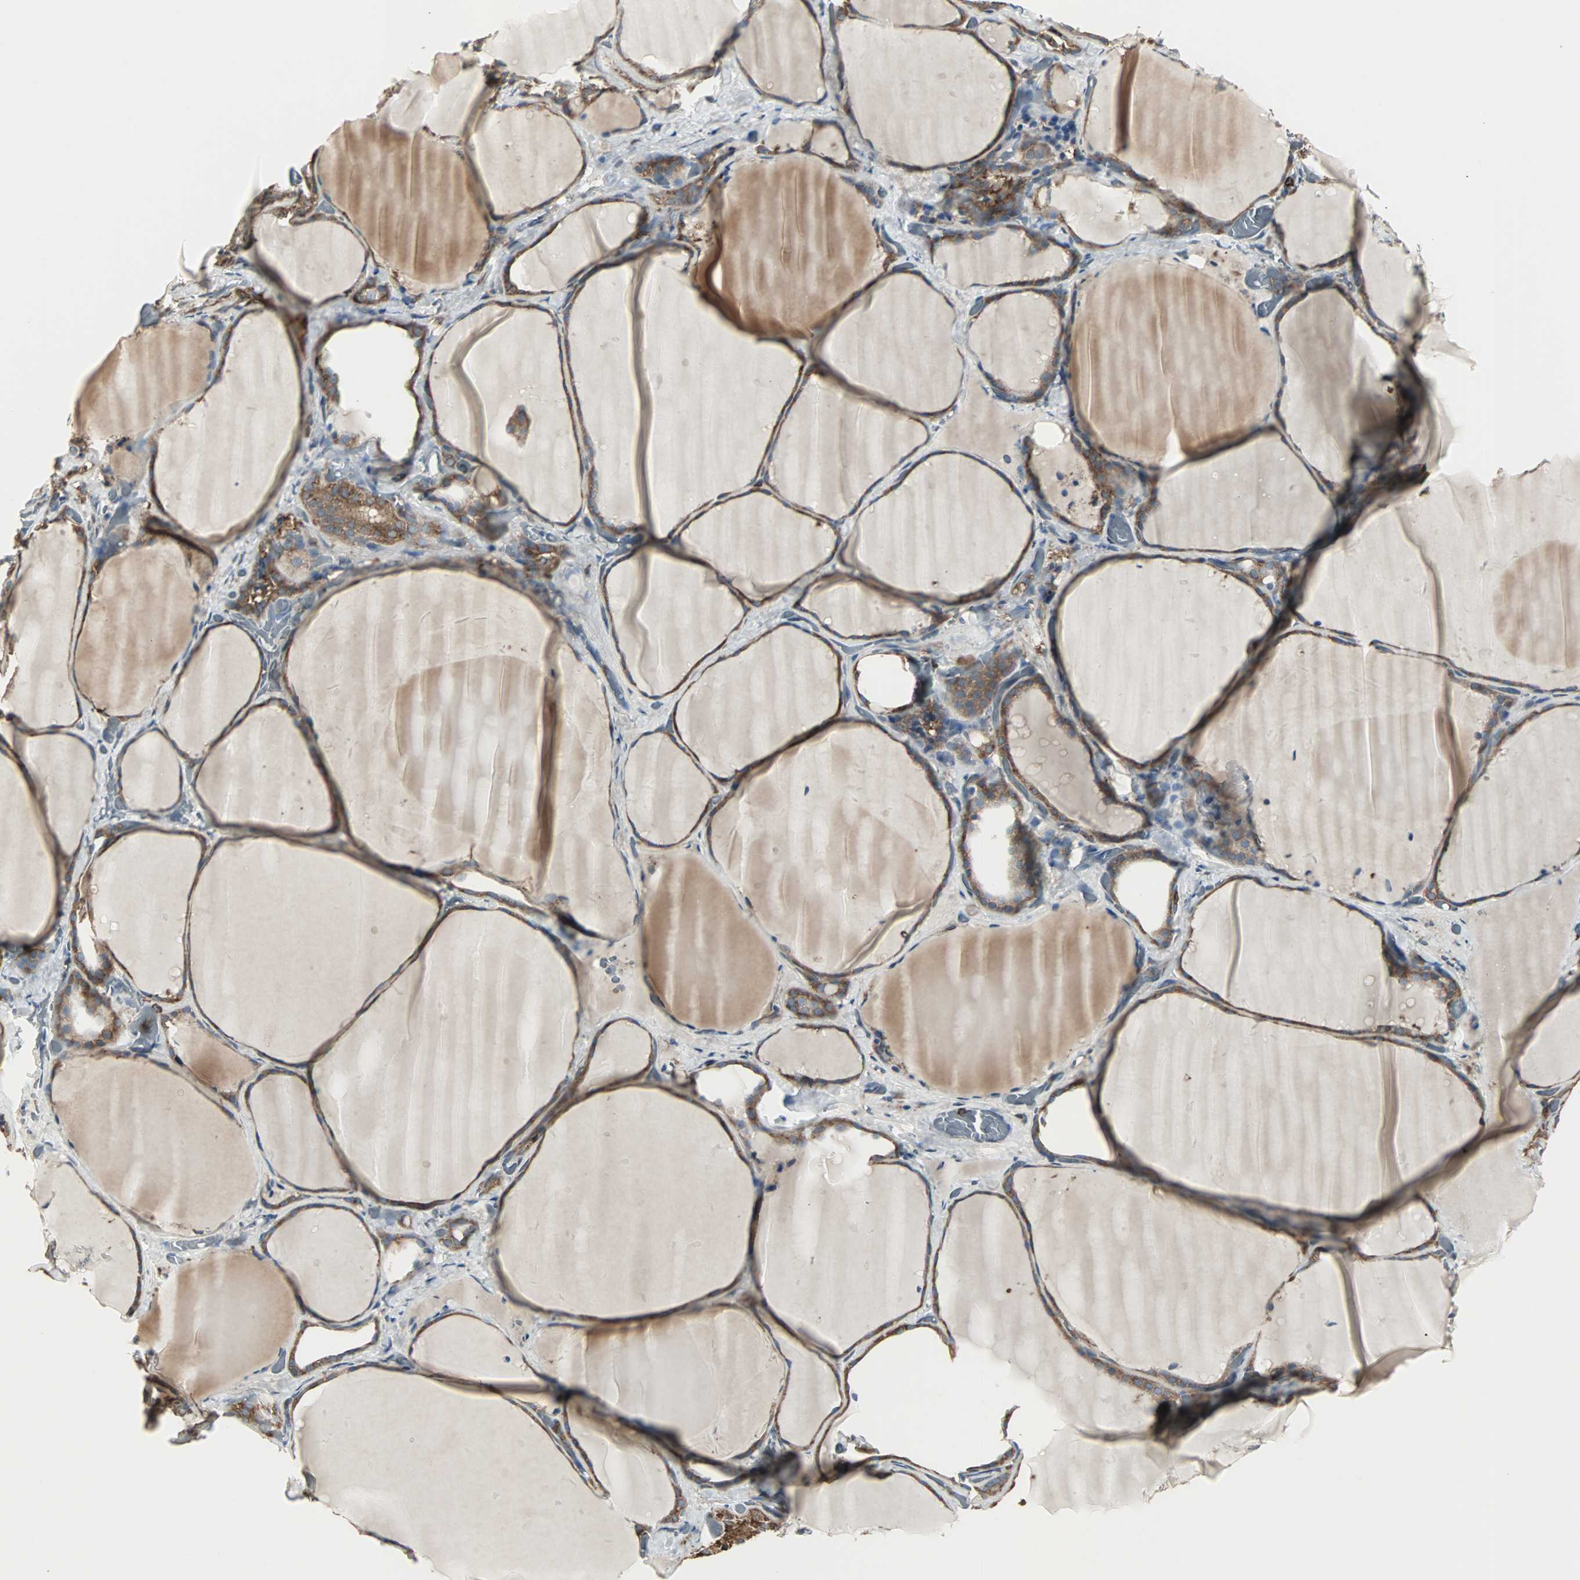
{"staining": {"intensity": "strong", "quantity": ">75%", "location": "cytoplasmic/membranous"}, "tissue": "thyroid gland", "cell_type": "Glandular cells", "image_type": "normal", "snomed": [{"axis": "morphology", "description": "Normal tissue, NOS"}, {"axis": "topography", "description": "Thyroid gland"}], "caption": "A high-resolution photomicrograph shows immunohistochemistry (IHC) staining of unremarkable thyroid gland, which displays strong cytoplasmic/membranous expression in about >75% of glandular cells. (brown staining indicates protein expression, while blue staining denotes nuclei).", "gene": "LRRFIP1", "patient": {"sex": "female", "age": 22}}